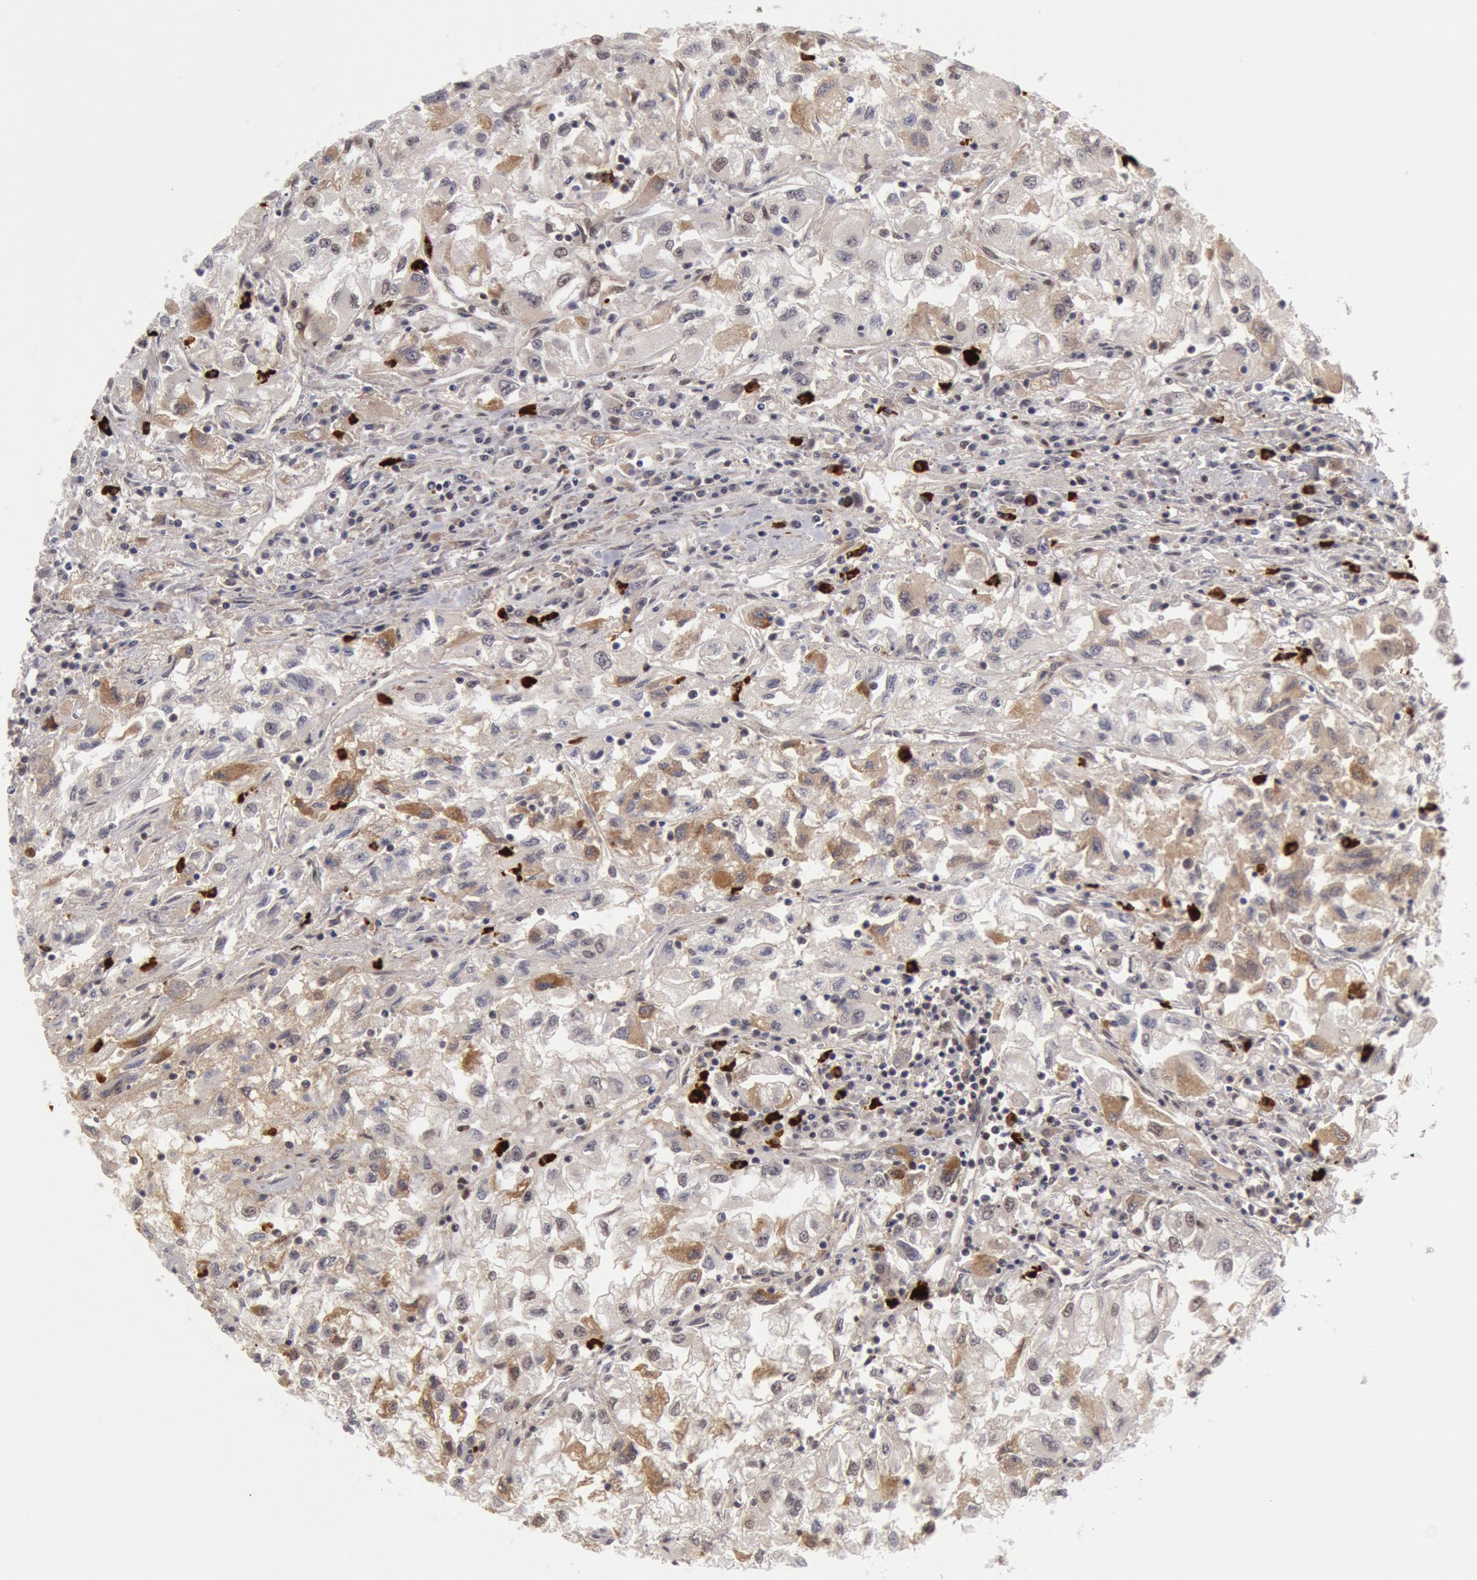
{"staining": {"intensity": "negative", "quantity": "none", "location": "none"}, "tissue": "renal cancer", "cell_type": "Tumor cells", "image_type": "cancer", "snomed": [{"axis": "morphology", "description": "Adenocarcinoma, NOS"}, {"axis": "topography", "description": "Kidney"}], "caption": "IHC micrograph of neoplastic tissue: human renal cancer (adenocarcinoma) stained with DAB (3,3'-diaminobenzidine) shows no significant protein expression in tumor cells.", "gene": "PPP4R3B", "patient": {"sex": "male", "age": 59}}